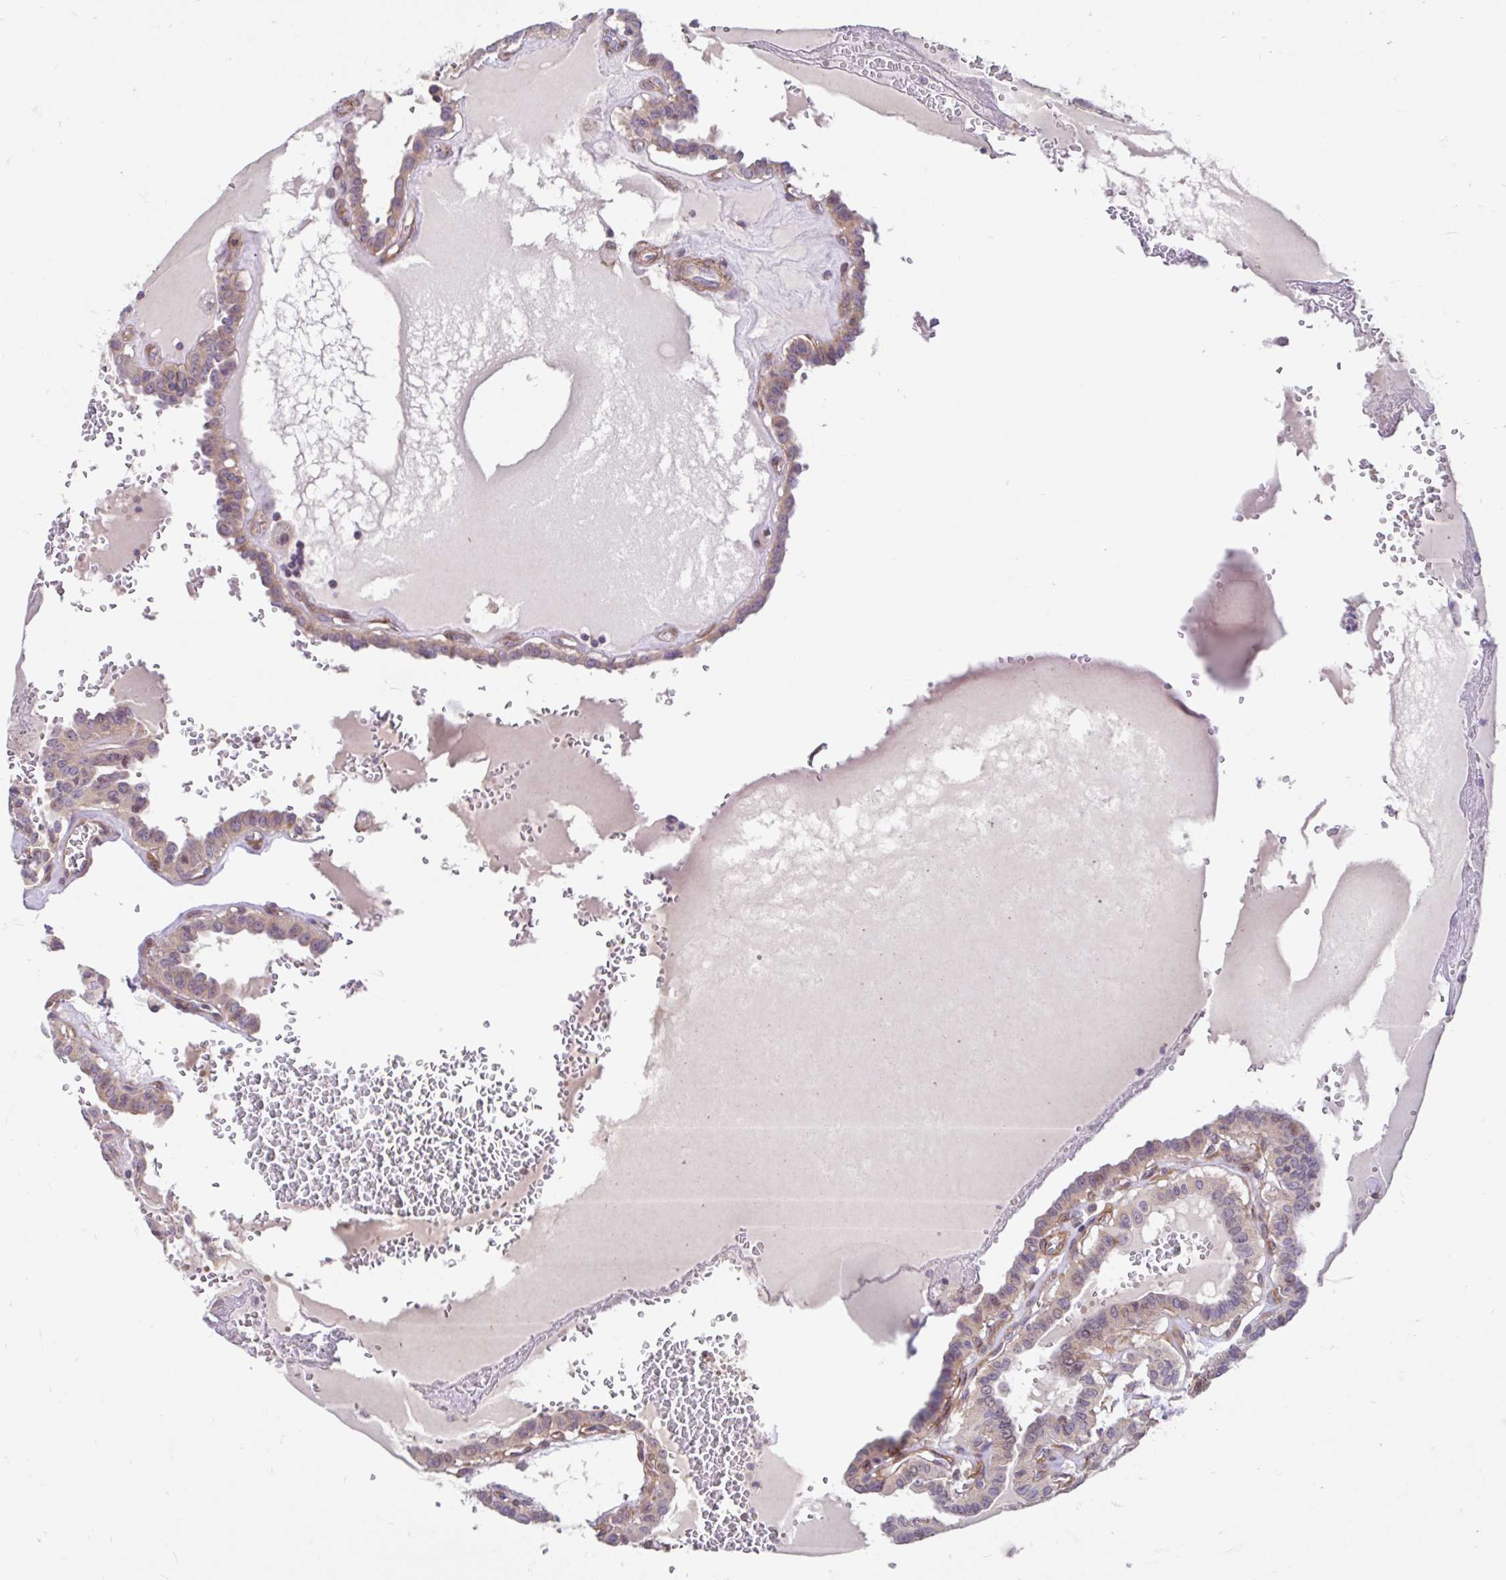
{"staining": {"intensity": "weak", "quantity": ">75%", "location": "cytoplasmic/membranous"}, "tissue": "thyroid cancer", "cell_type": "Tumor cells", "image_type": "cancer", "snomed": [{"axis": "morphology", "description": "Papillary adenocarcinoma, NOS"}, {"axis": "topography", "description": "Thyroid gland"}], "caption": "Immunohistochemical staining of papillary adenocarcinoma (thyroid) reveals low levels of weak cytoplasmic/membranous staining in approximately >75% of tumor cells.", "gene": "NT5C1B", "patient": {"sex": "female", "age": 21}}